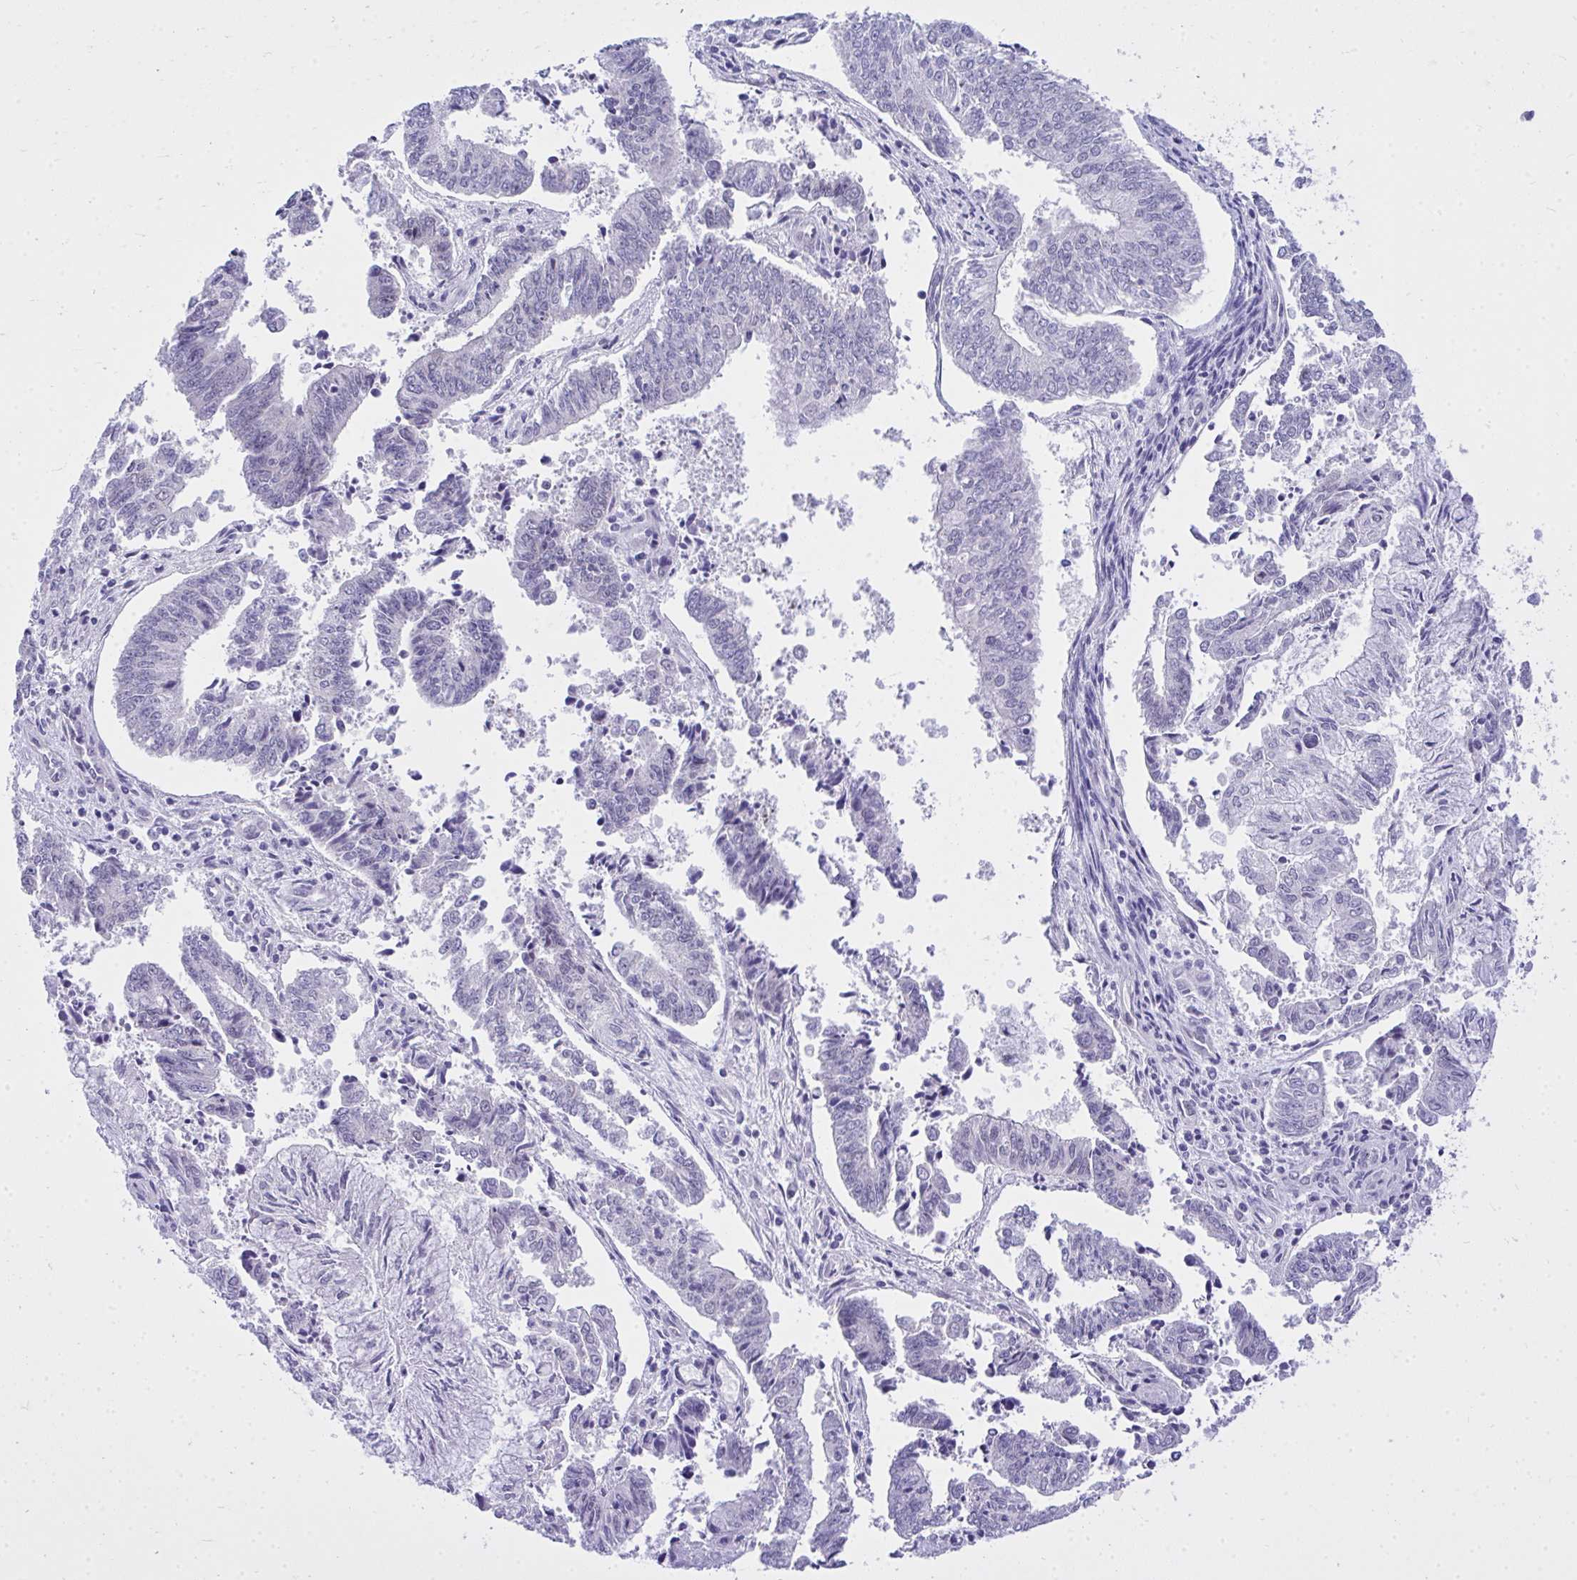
{"staining": {"intensity": "negative", "quantity": "none", "location": "none"}, "tissue": "endometrial cancer", "cell_type": "Tumor cells", "image_type": "cancer", "snomed": [{"axis": "morphology", "description": "Adenocarcinoma, NOS"}, {"axis": "topography", "description": "Endometrium"}], "caption": "Micrograph shows no significant protein positivity in tumor cells of endometrial adenocarcinoma.", "gene": "TEAD4", "patient": {"sex": "female", "age": 61}}